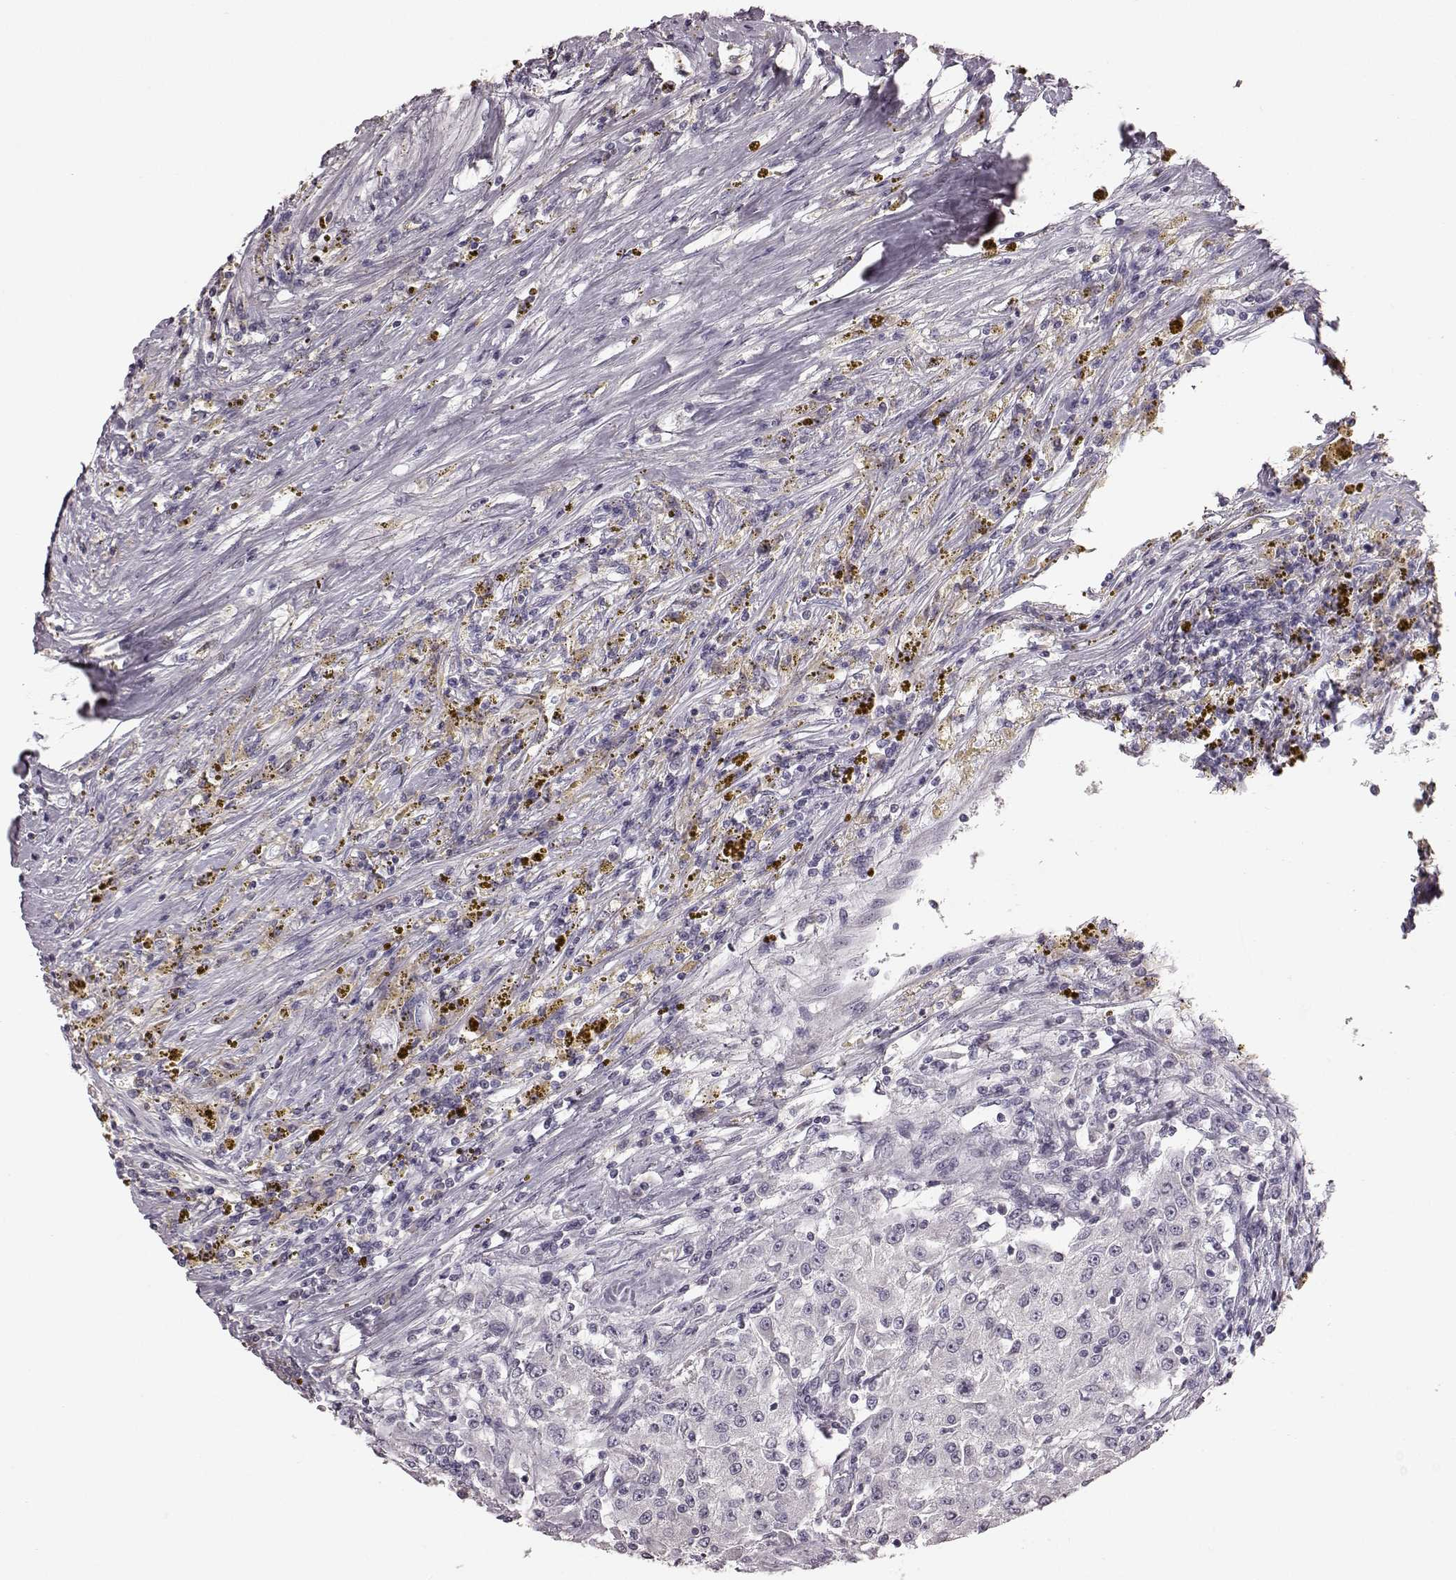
{"staining": {"intensity": "negative", "quantity": "none", "location": "none"}, "tissue": "renal cancer", "cell_type": "Tumor cells", "image_type": "cancer", "snomed": [{"axis": "morphology", "description": "Adenocarcinoma, NOS"}, {"axis": "topography", "description": "Kidney"}], "caption": "There is no significant positivity in tumor cells of adenocarcinoma (renal).", "gene": "MIA", "patient": {"sex": "female", "age": 67}}